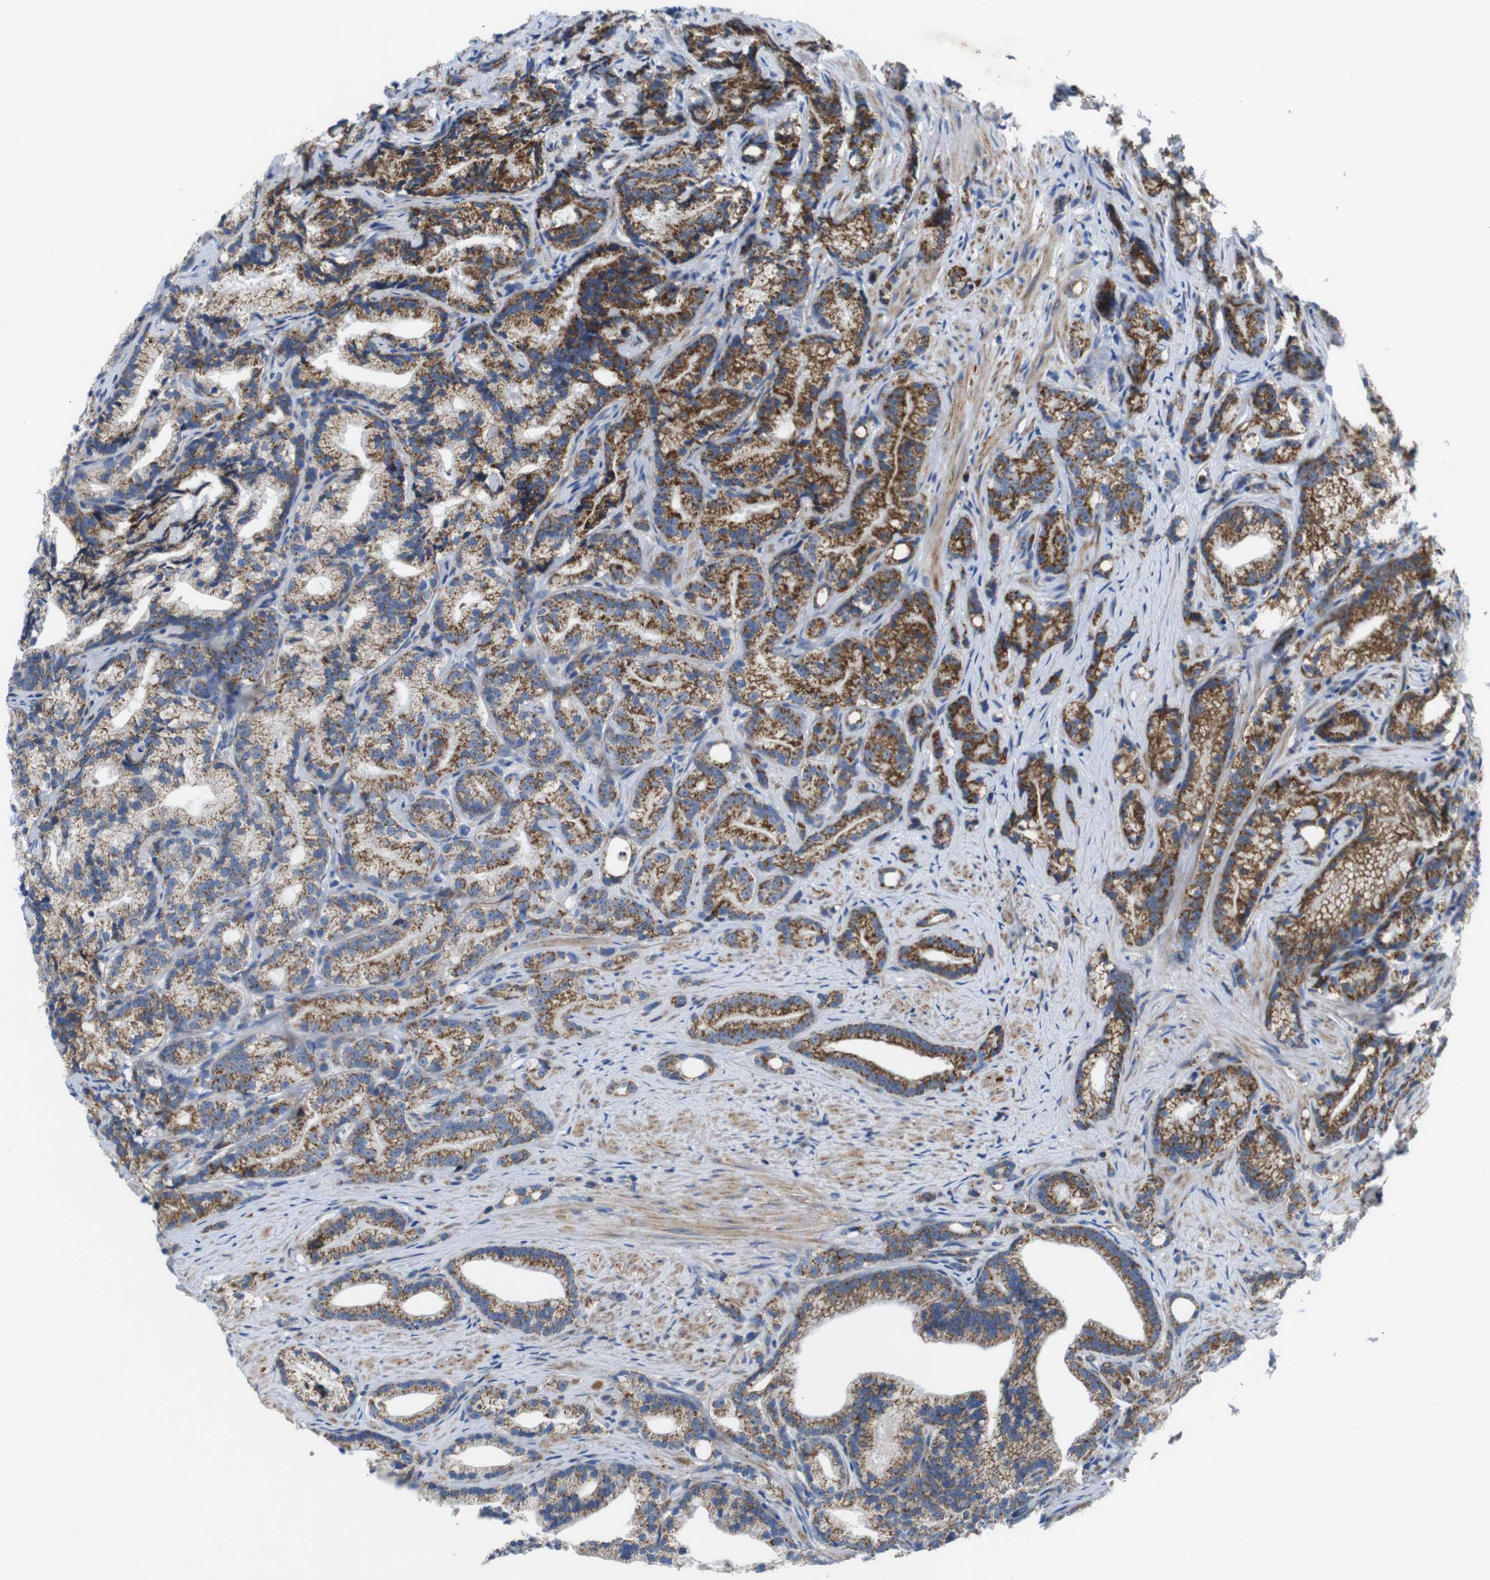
{"staining": {"intensity": "moderate", "quantity": ">75%", "location": "cytoplasmic/membranous"}, "tissue": "prostate cancer", "cell_type": "Tumor cells", "image_type": "cancer", "snomed": [{"axis": "morphology", "description": "Adenocarcinoma, Low grade"}, {"axis": "topography", "description": "Prostate"}], "caption": "DAB immunohistochemical staining of prostate low-grade adenocarcinoma exhibits moderate cytoplasmic/membranous protein positivity in approximately >75% of tumor cells. (brown staining indicates protein expression, while blue staining denotes nuclei).", "gene": "PDCD1LG2", "patient": {"sex": "male", "age": 89}}